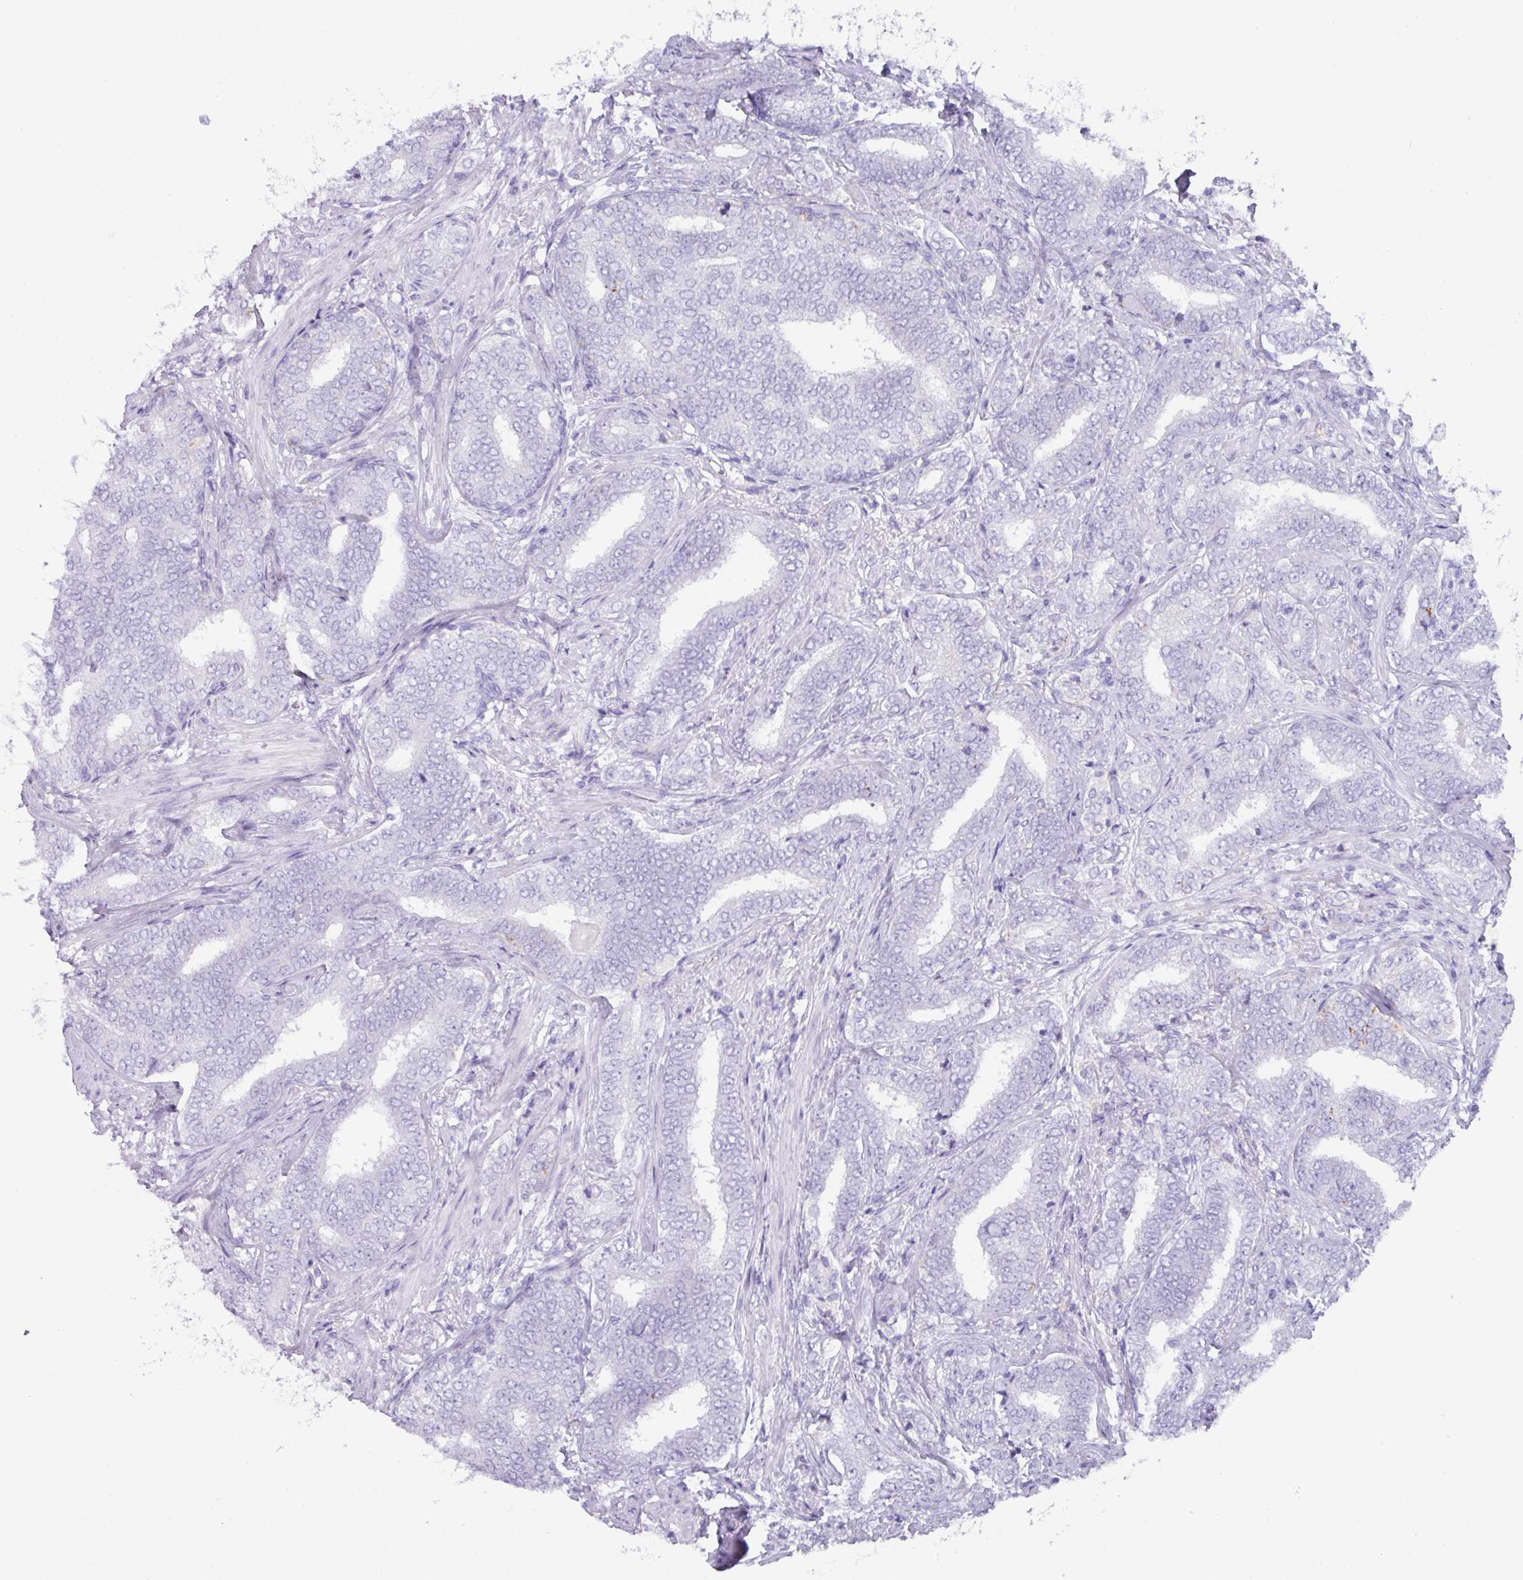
{"staining": {"intensity": "negative", "quantity": "none", "location": "none"}, "tissue": "prostate cancer", "cell_type": "Tumor cells", "image_type": "cancer", "snomed": [{"axis": "morphology", "description": "Adenocarcinoma, High grade"}, {"axis": "topography", "description": "Prostate"}], "caption": "DAB (3,3'-diaminobenzidine) immunohistochemical staining of adenocarcinoma (high-grade) (prostate) shows no significant expression in tumor cells. (Immunohistochemistry (ihc), brightfield microscopy, high magnification).", "gene": "NCCRP1", "patient": {"sex": "male", "age": 72}}